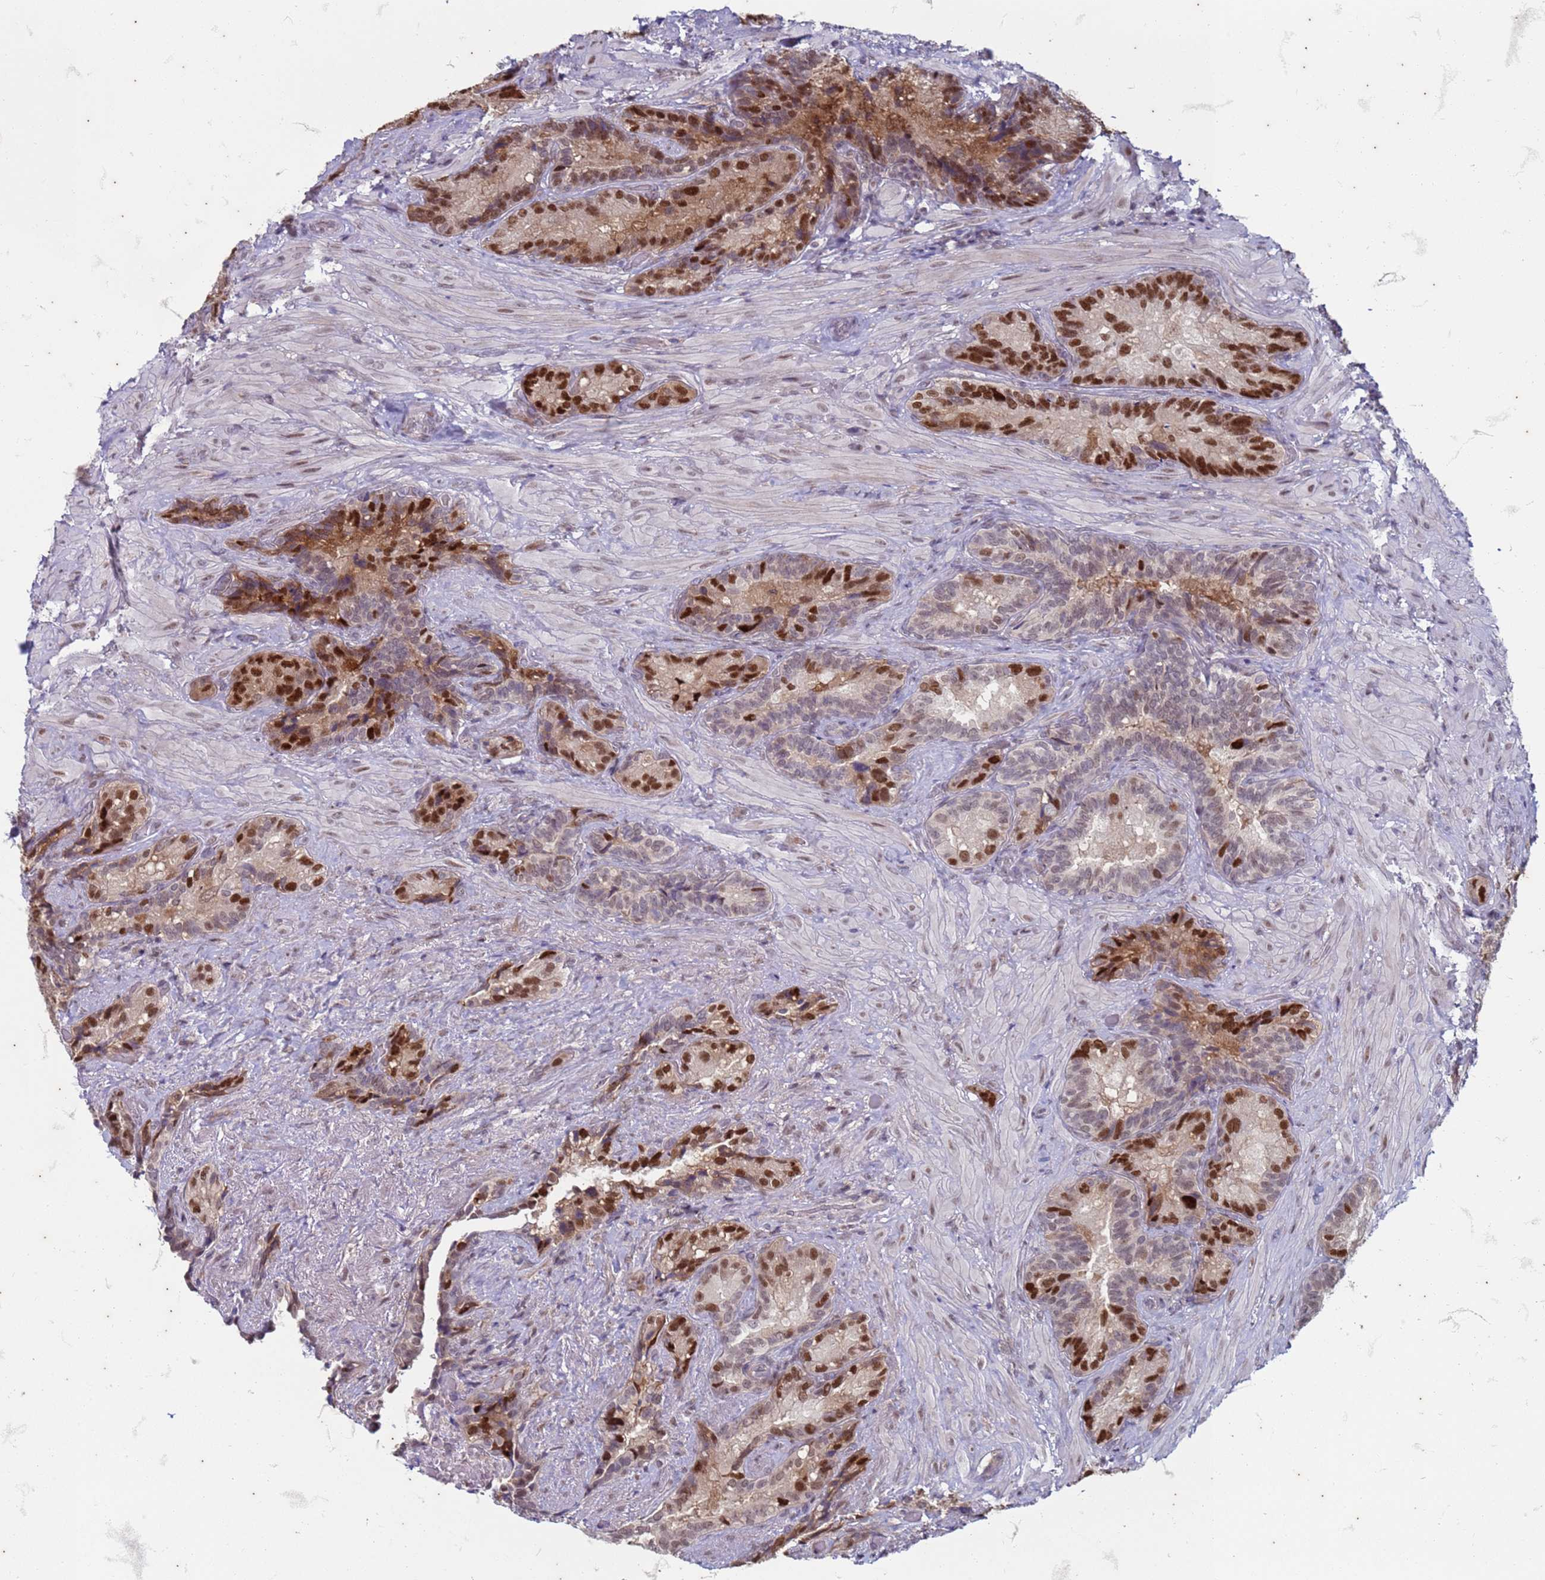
{"staining": {"intensity": "strong", "quantity": ">75%", "location": "nuclear"}, "tissue": "seminal vesicle", "cell_type": "Glandular cells", "image_type": "normal", "snomed": [{"axis": "morphology", "description": "Normal tissue, NOS"}, {"axis": "topography", "description": "Seminal veicle"}], "caption": "Immunohistochemistry (IHC) of benign human seminal vesicle demonstrates high levels of strong nuclear expression in approximately >75% of glandular cells.", "gene": "TRMT6", "patient": {"sex": "male", "age": 62}}